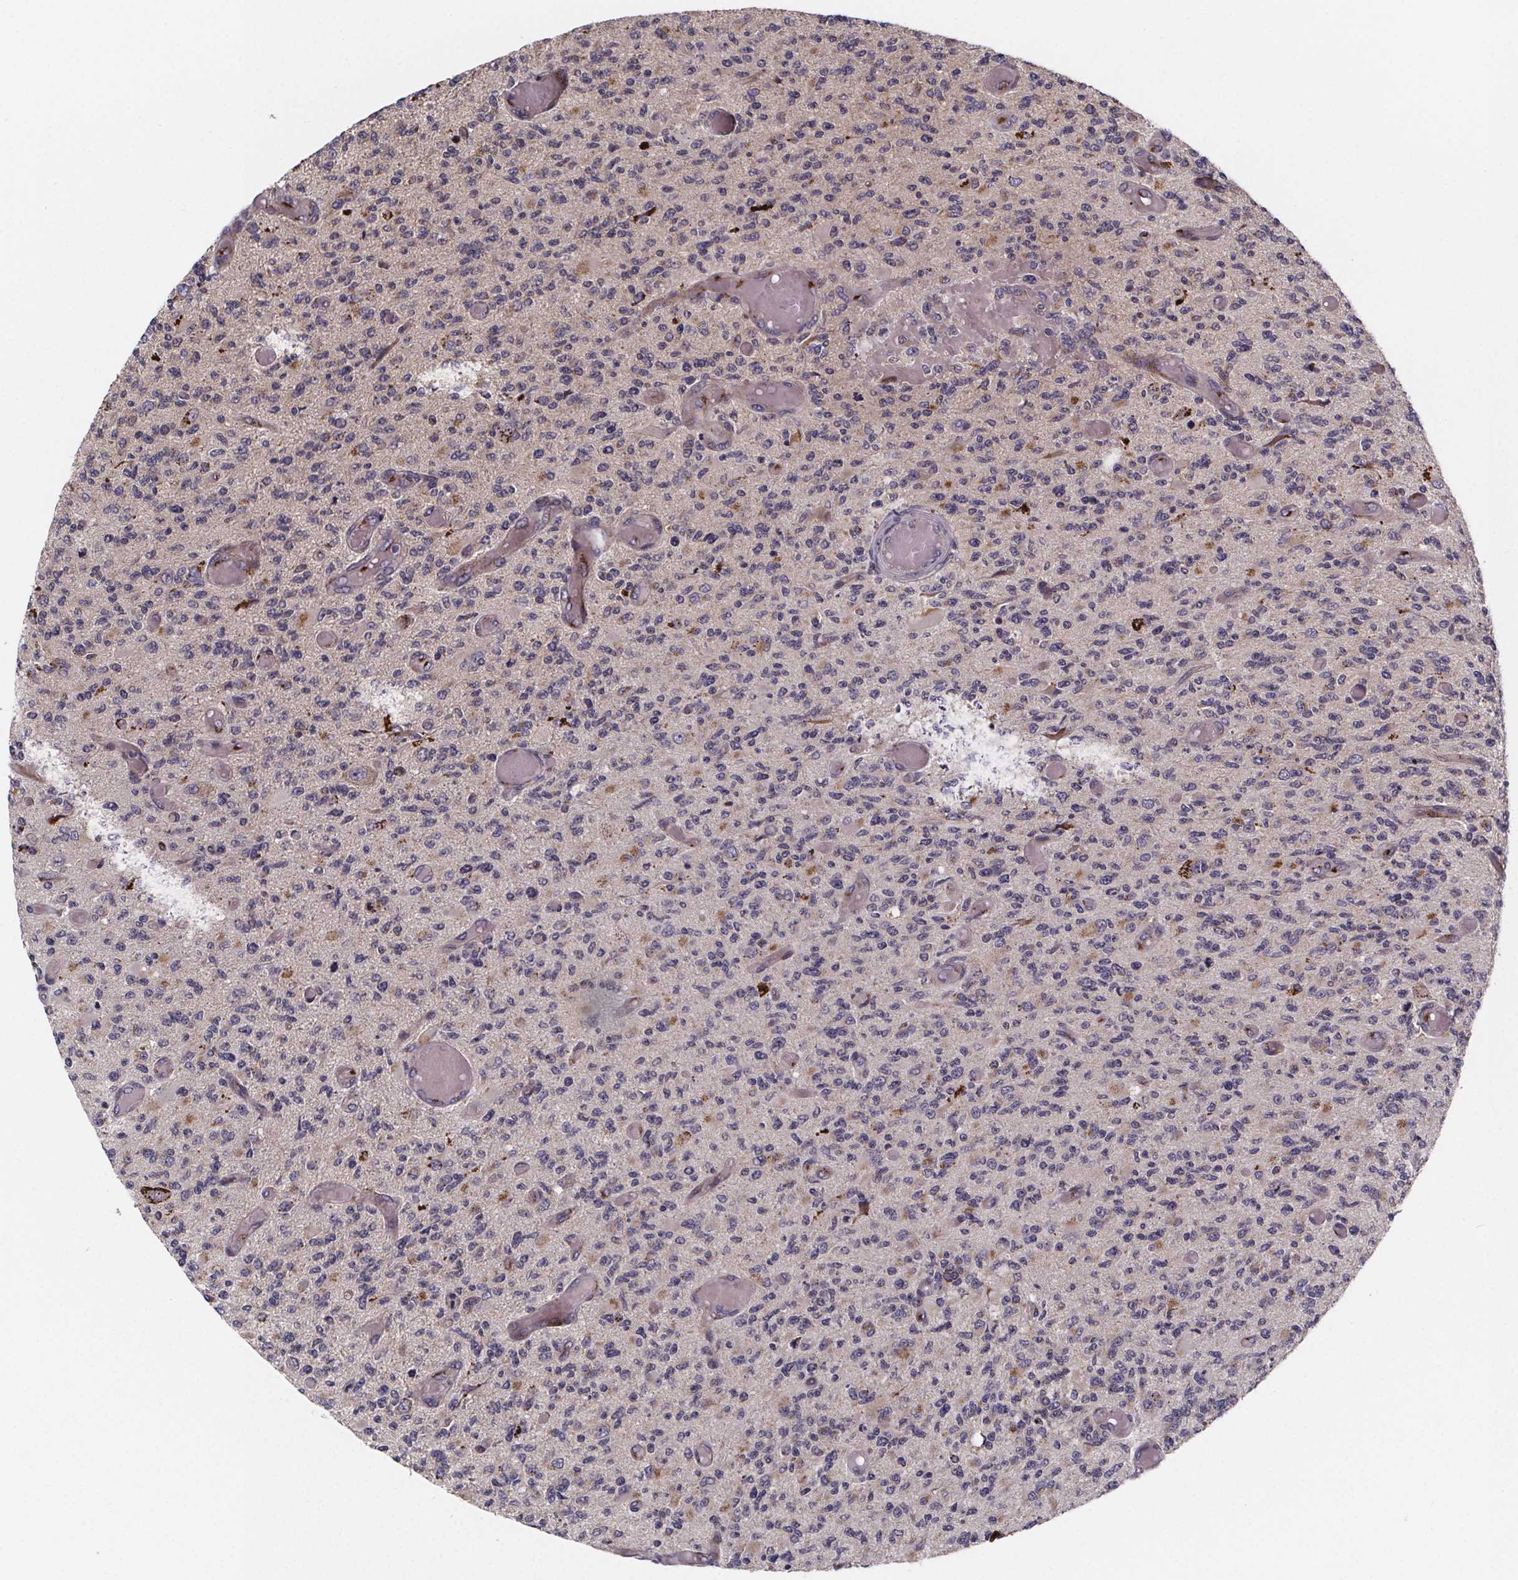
{"staining": {"intensity": "negative", "quantity": "none", "location": "none"}, "tissue": "glioma", "cell_type": "Tumor cells", "image_type": "cancer", "snomed": [{"axis": "morphology", "description": "Glioma, malignant, High grade"}, {"axis": "topography", "description": "Brain"}], "caption": "Micrograph shows no significant protein staining in tumor cells of glioma.", "gene": "NDST1", "patient": {"sex": "female", "age": 63}}